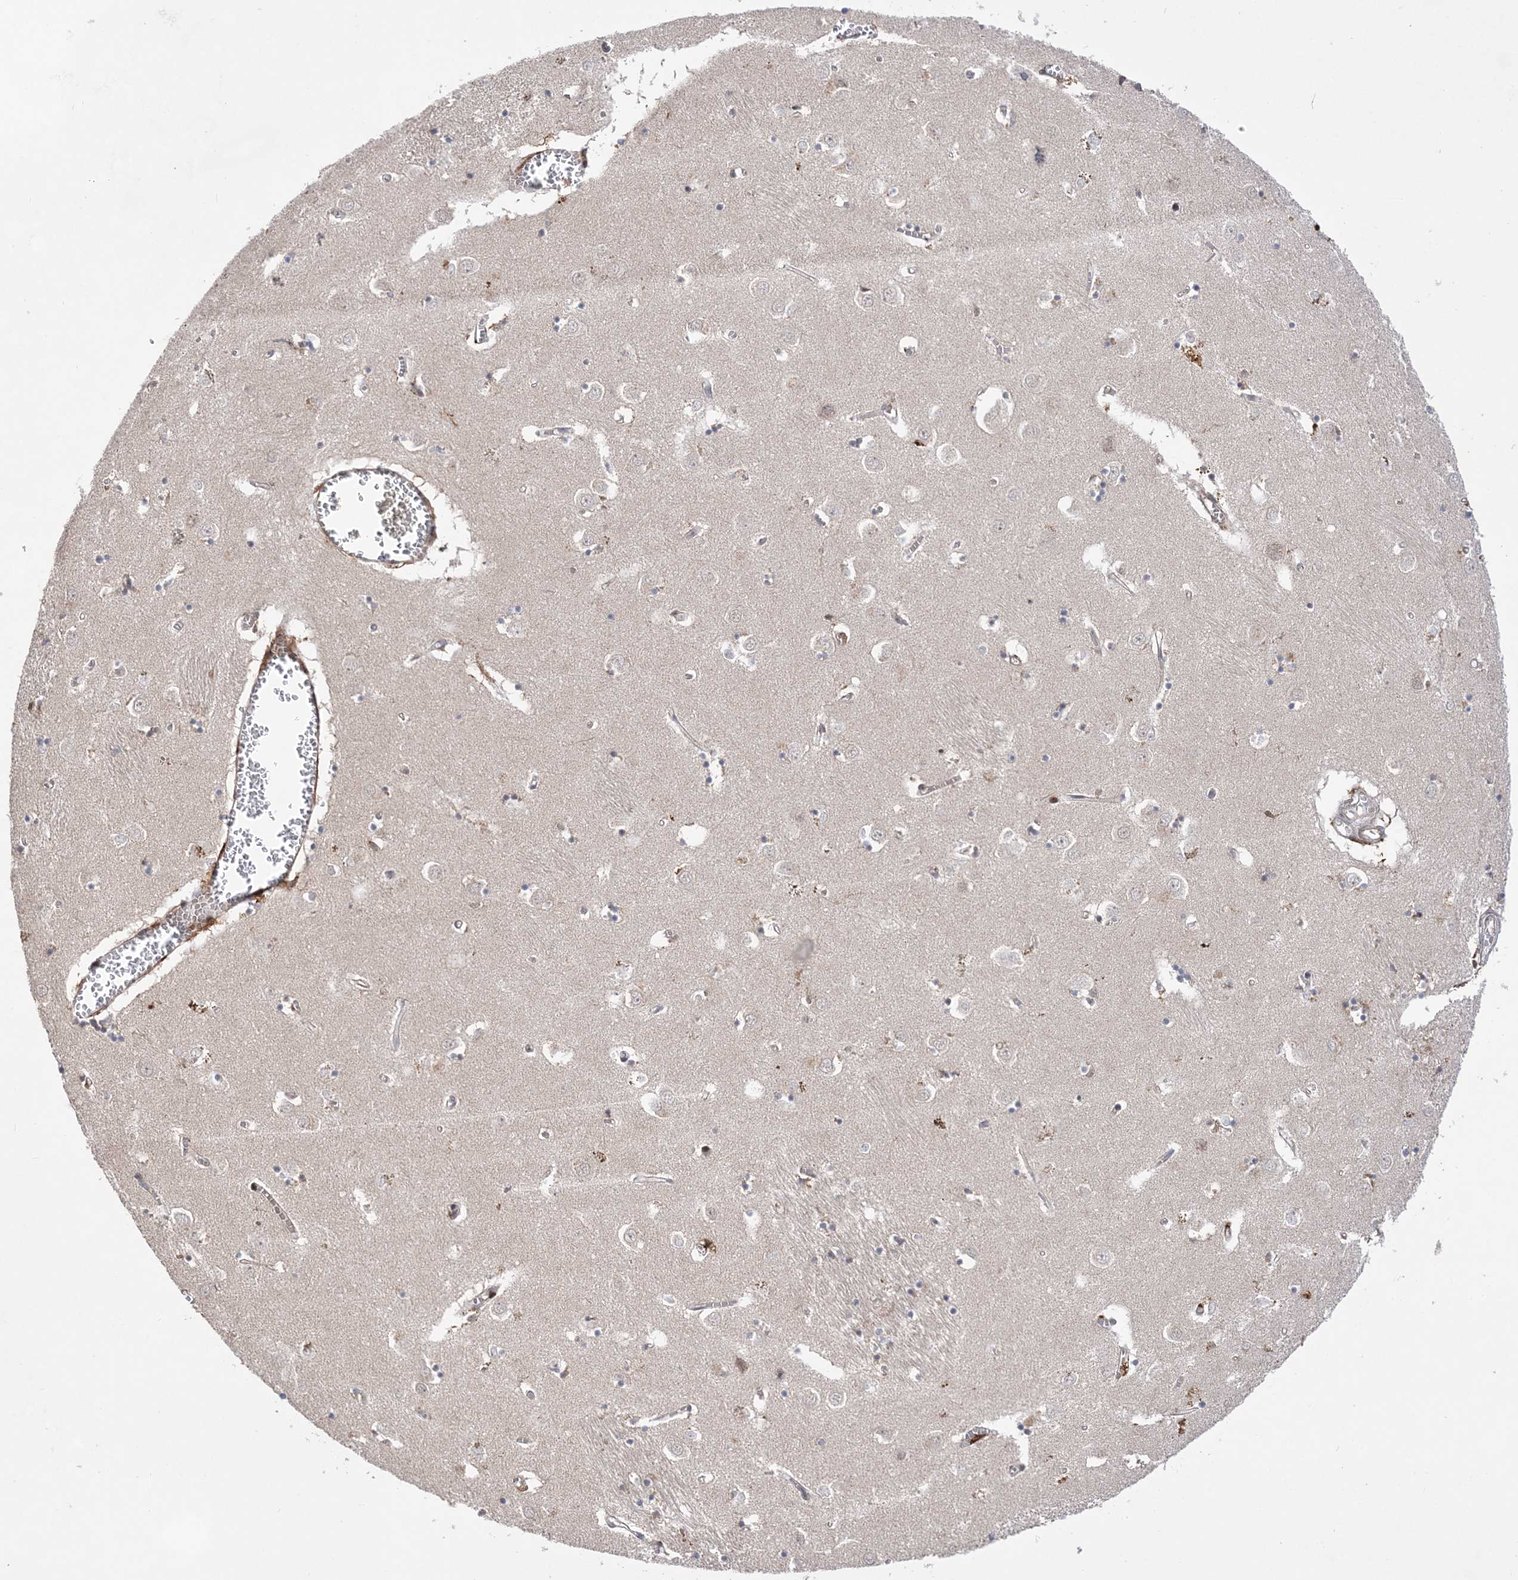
{"staining": {"intensity": "weak", "quantity": "<25%", "location": "cytoplasmic/membranous"}, "tissue": "caudate", "cell_type": "Glial cells", "image_type": "normal", "snomed": [{"axis": "morphology", "description": "Normal tissue, NOS"}, {"axis": "topography", "description": "Lateral ventricle wall"}], "caption": "Micrograph shows no significant protein expression in glial cells of normal caudate.", "gene": "ANAPC15", "patient": {"sex": "male", "age": 70}}